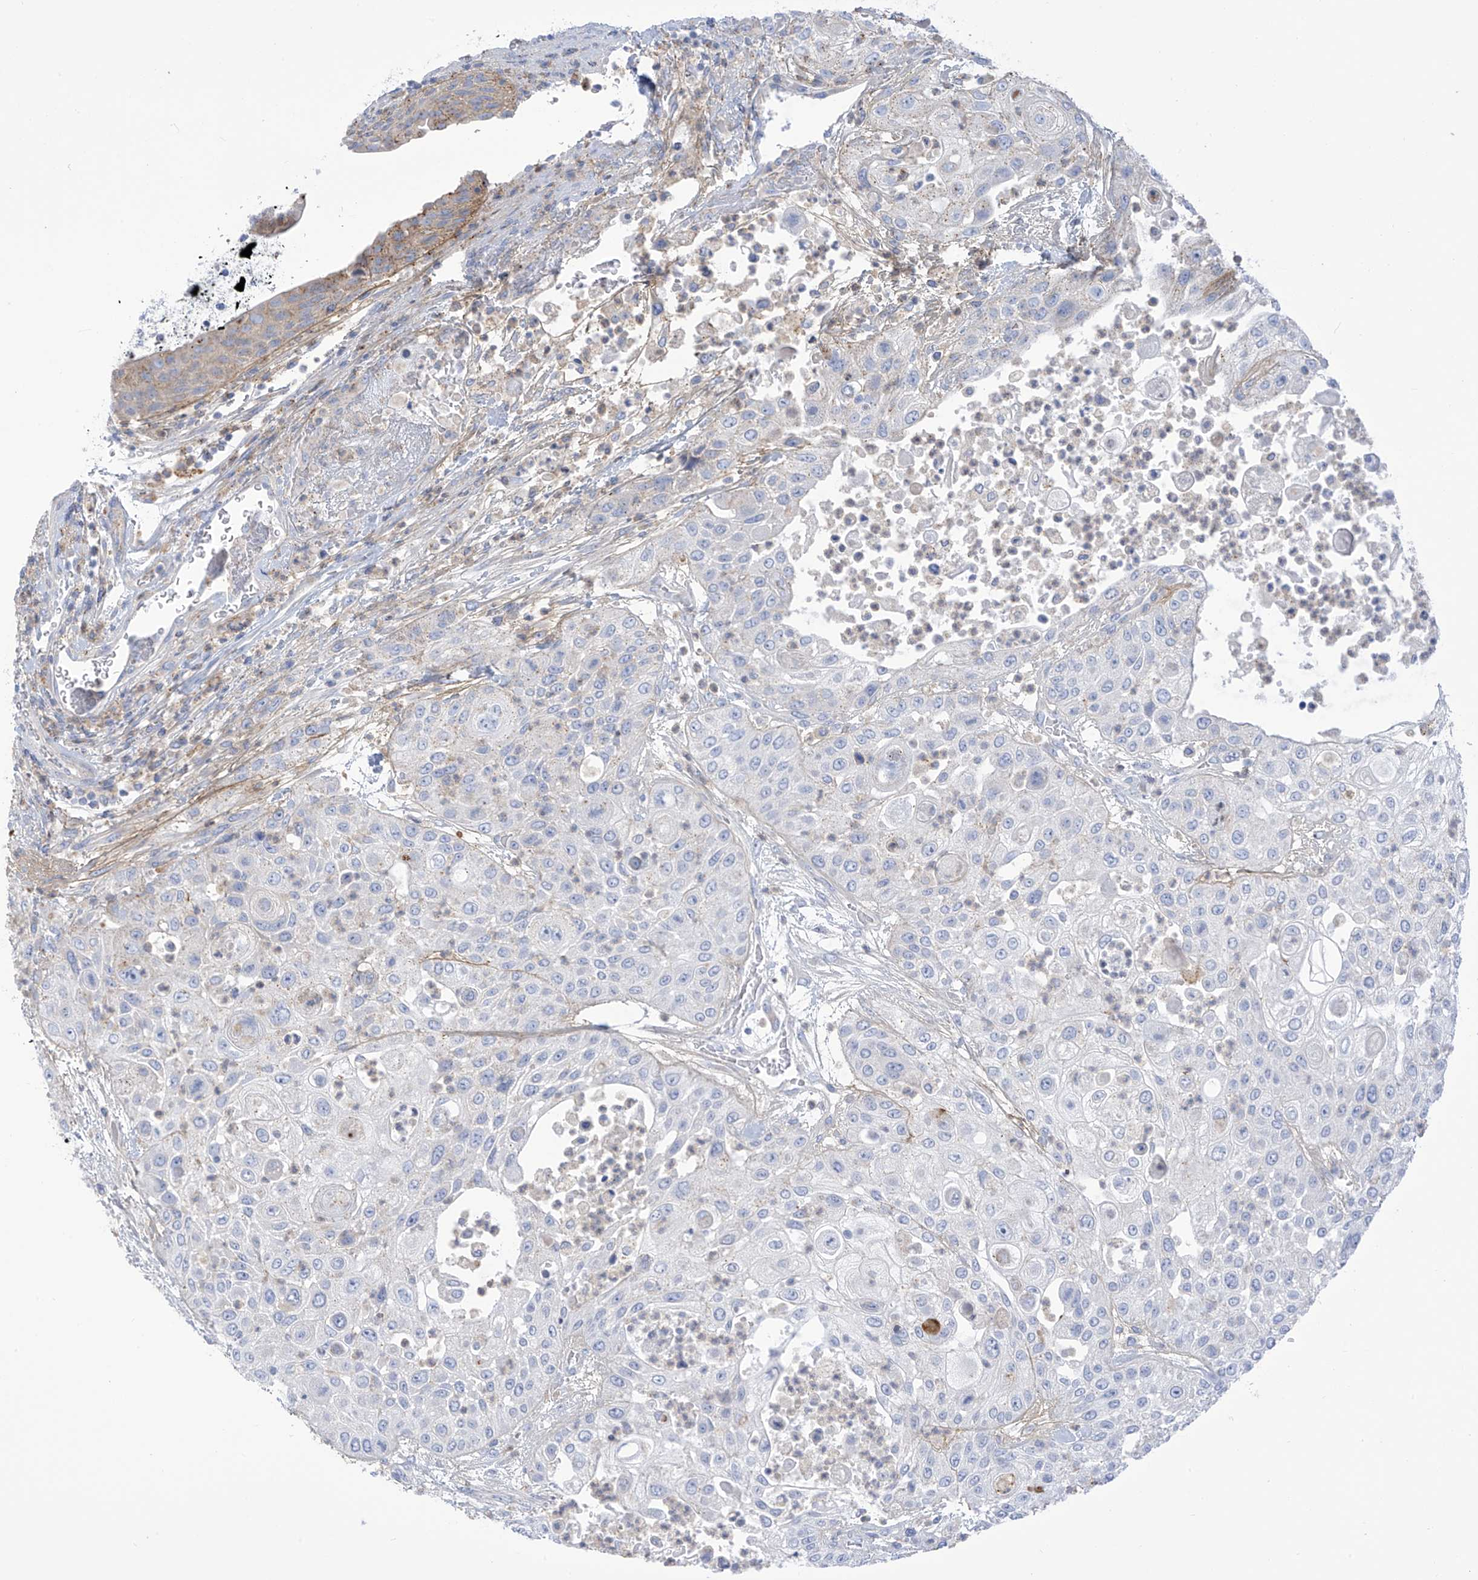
{"staining": {"intensity": "negative", "quantity": "none", "location": "none"}, "tissue": "urothelial cancer", "cell_type": "Tumor cells", "image_type": "cancer", "snomed": [{"axis": "morphology", "description": "Urothelial carcinoma, High grade"}, {"axis": "topography", "description": "Urinary bladder"}], "caption": "A photomicrograph of urothelial cancer stained for a protein reveals no brown staining in tumor cells. (Immunohistochemistry, brightfield microscopy, high magnification).", "gene": "FABP2", "patient": {"sex": "female", "age": 79}}